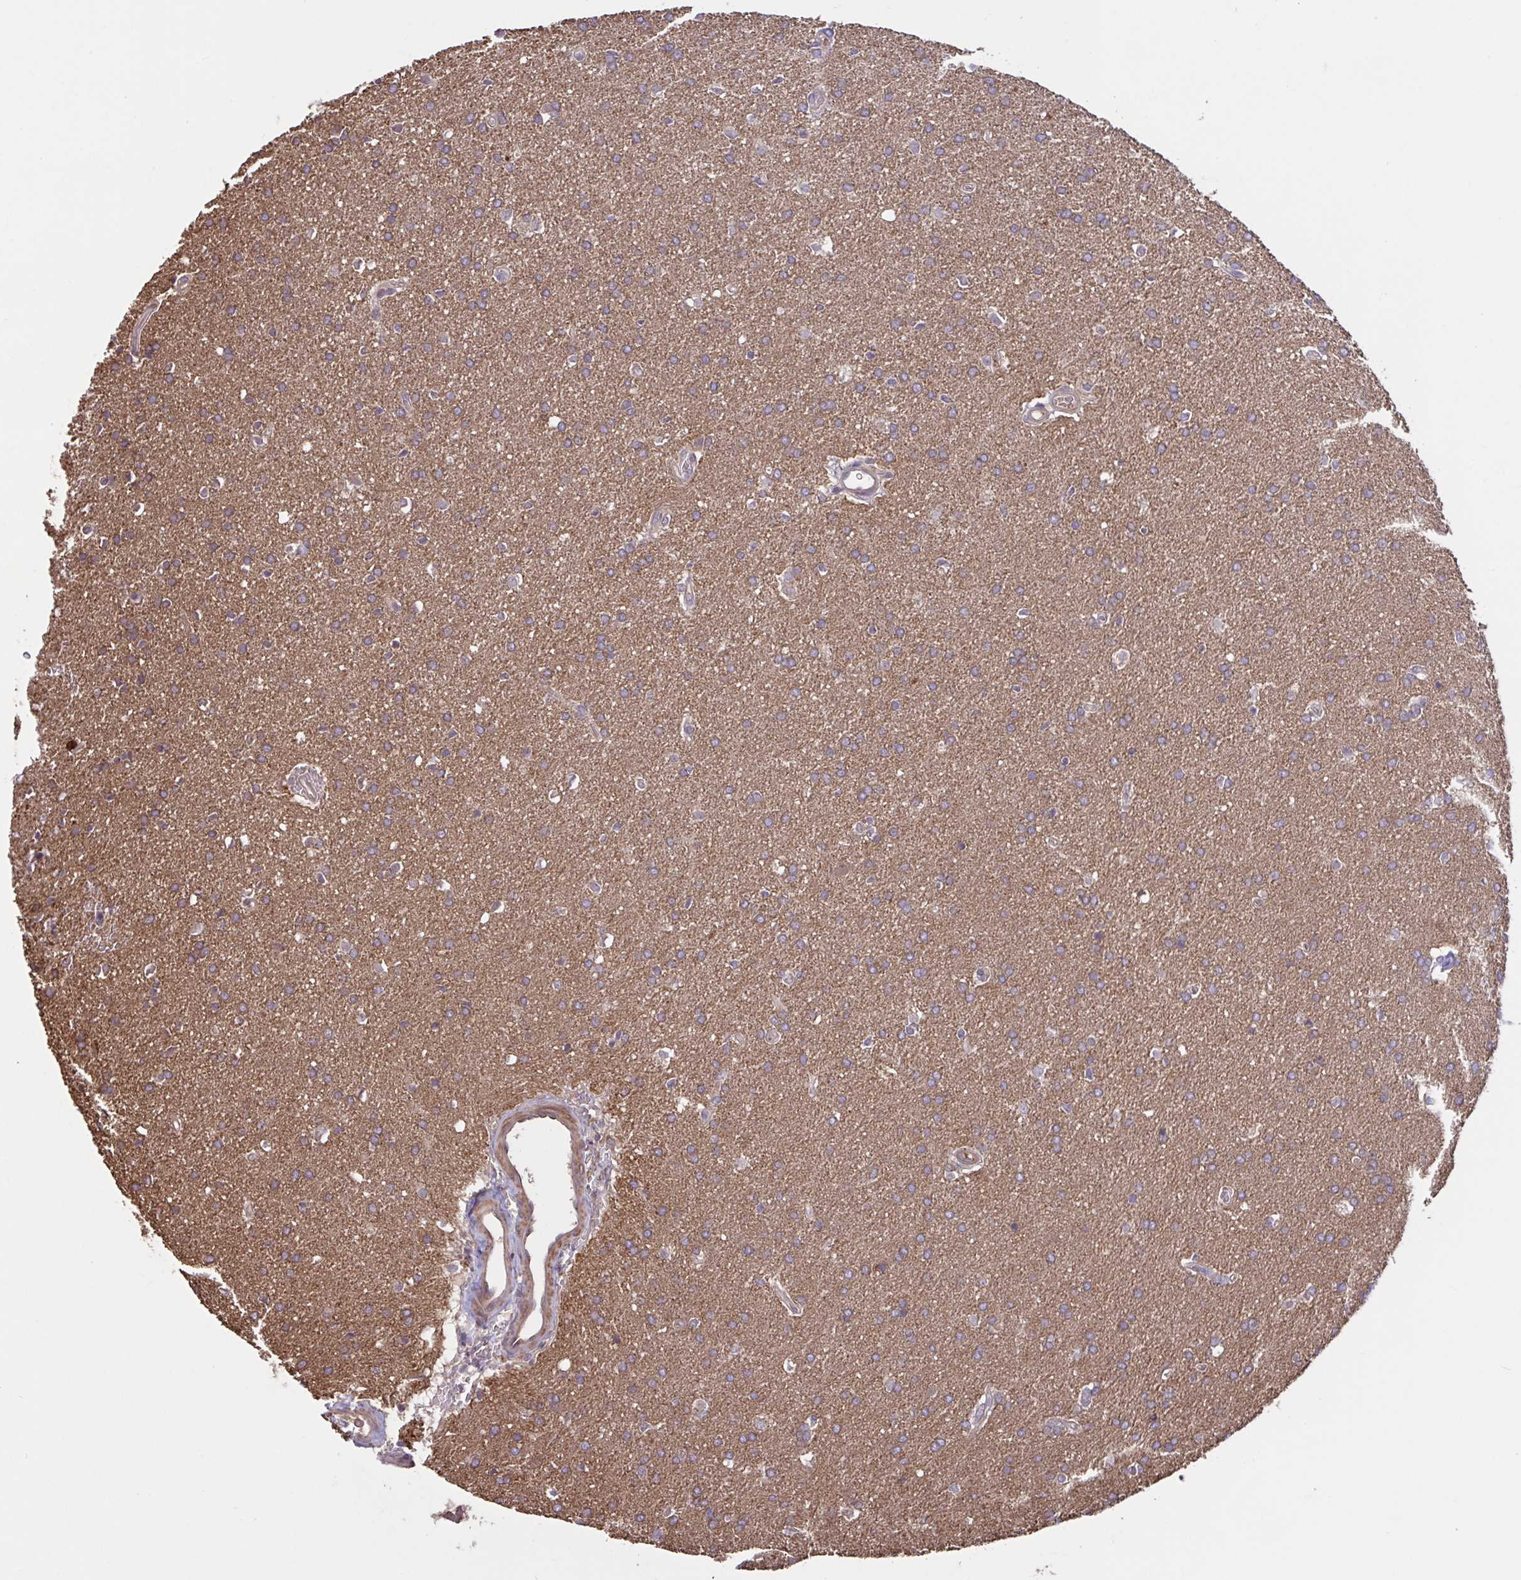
{"staining": {"intensity": "weak", "quantity": ">75%", "location": "cytoplasmic/membranous"}, "tissue": "glioma", "cell_type": "Tumor cells", "image_type": "cancer", "snomed": [{"axis": "morphology", "description": "Glioma, malignant, Low grade"}, {"axis": "topography", "description": "Brain"}], "caption": "The image demonstrates immunohistochemical staining of low-grade glioma (malignant). There is weak cytoplasmic/membranous expression is present in about >75% of tumor cells. The staining was performed using DAB to visualize the protein expression in brown, while the nuclei were stained in blue with hematoxylin (Magnification: 20x).", "gene": "IL1R1", "patient": {"sex": "female", "age": 34}}